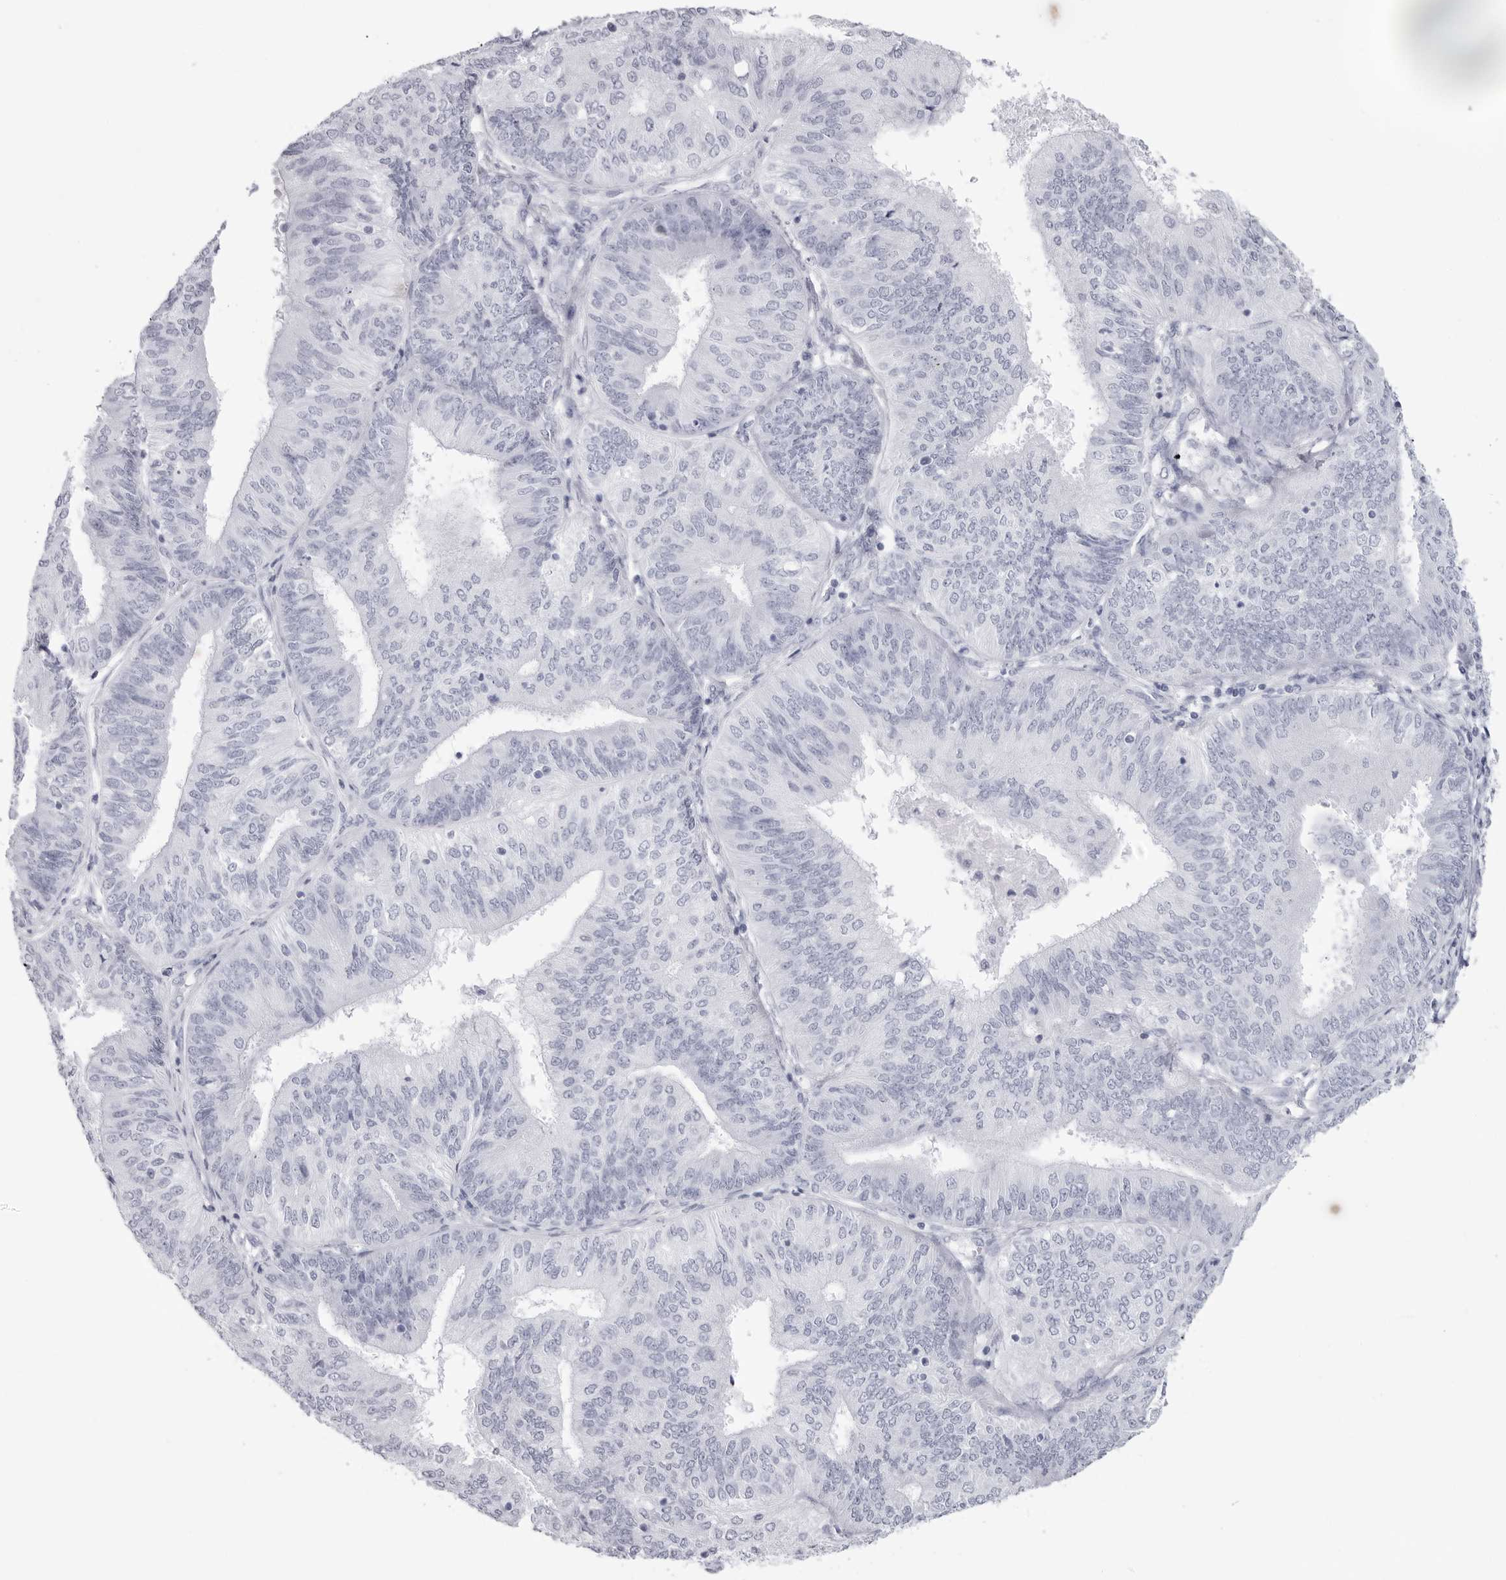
{"staining": {"intensity": "negative", "quantity": "none", "location": "none"}, "tissue": "endometrial cancer", "cell_type": "Tumor cells", "image_type": "cancer", "snomed": [{"axis": "morphology", "description": "Adenocarcinoma, NOS"}, {"axis": "topography", "description": "Endometrium"}], "caption": "IHC histopathology image of endometrial cancer stained for a protein (brown), which shows no expression in tumor cells.", "gene": "CST2", "patient": {"sex": "female", "age": 58}}